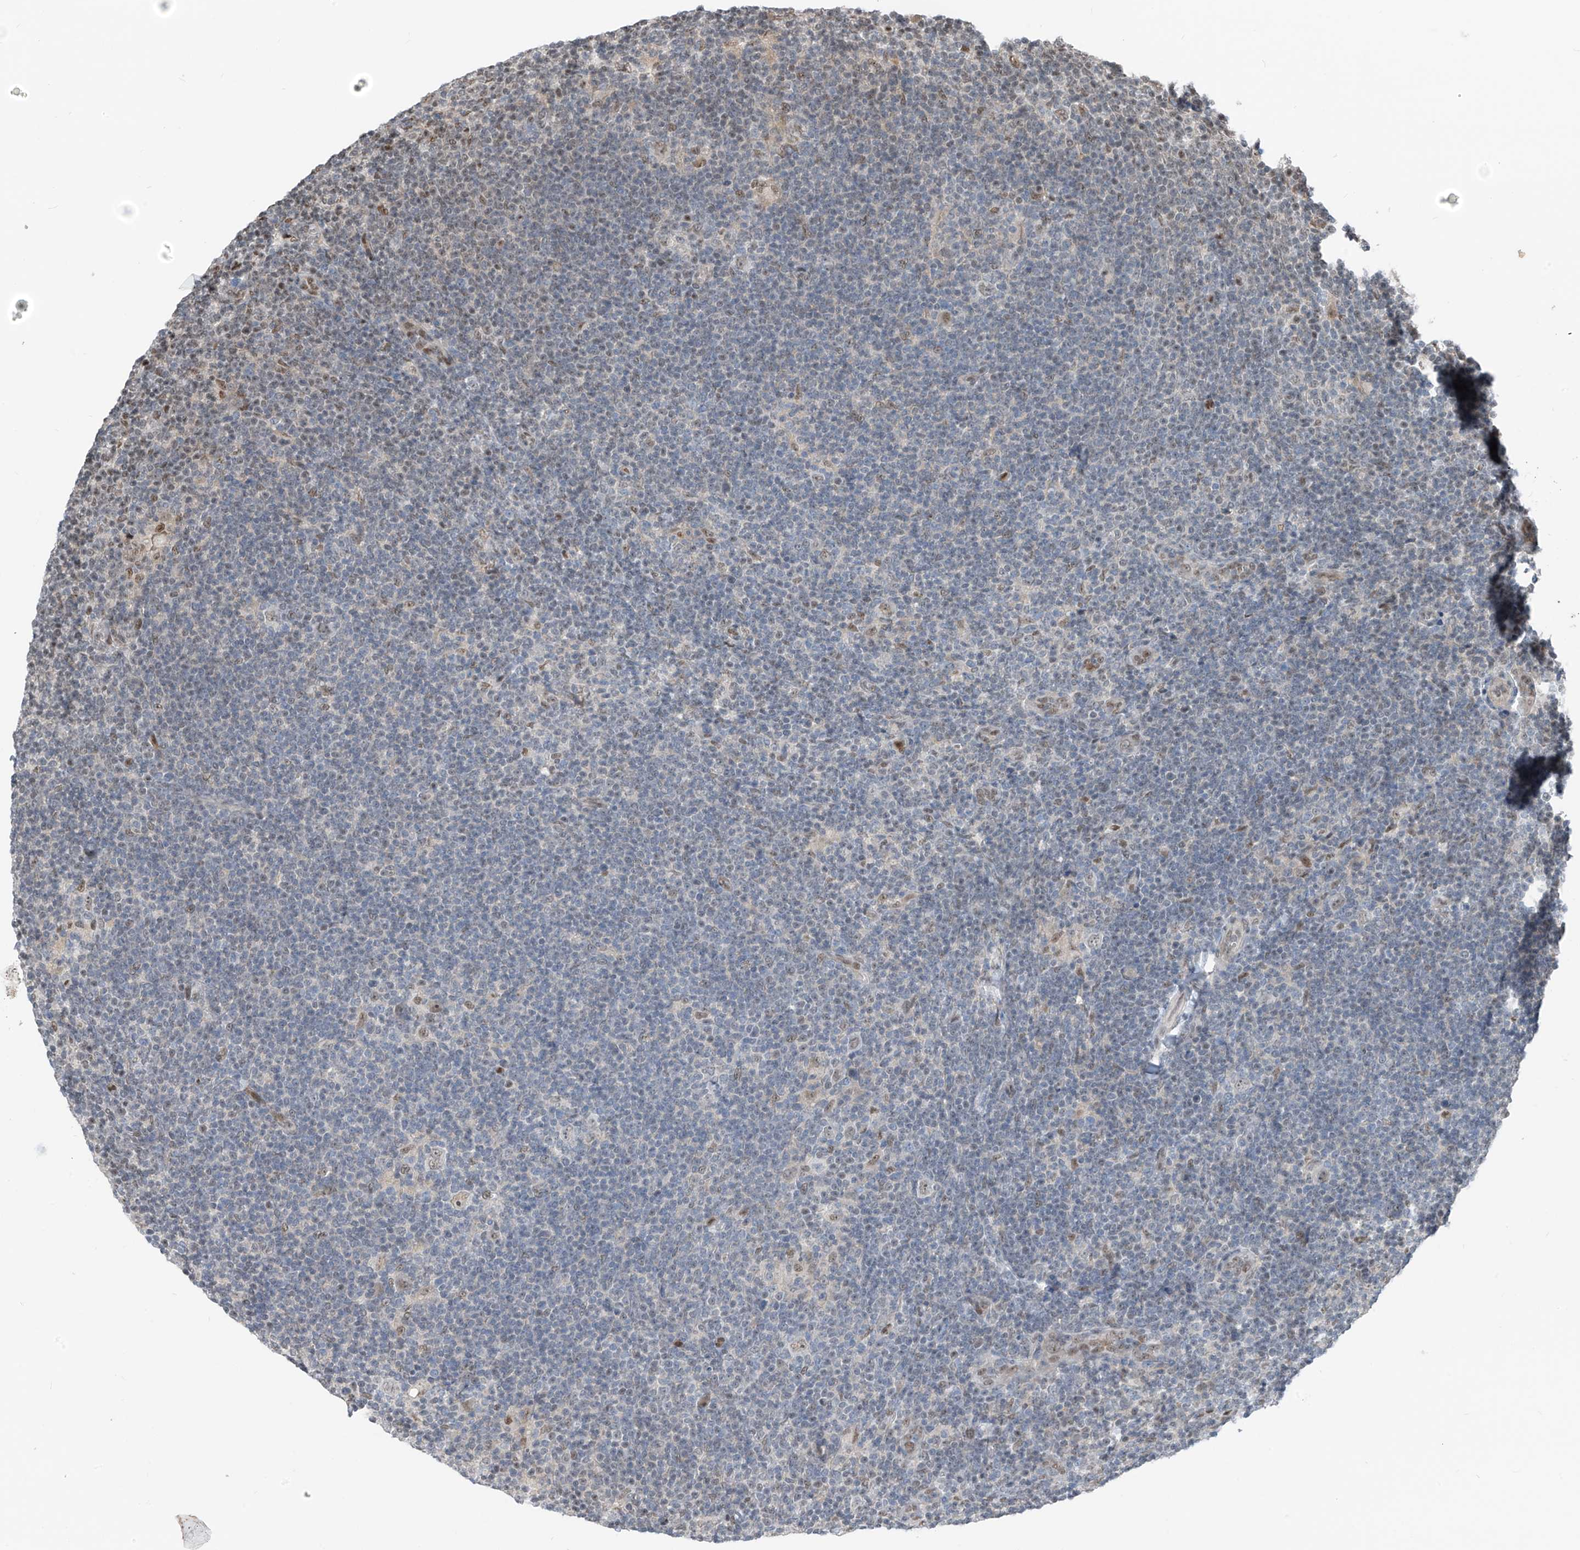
{"staining": {"intensity": "weak", "quantity": ">75%", "location": "nuclear"}, "tissue": "lymphoma", "cell_type": "Tumor cells", "image_type": "cancer", "snomed": [{"axis": "morphology", "description": "Hodgkin's disease, NOS"}, {"axis": "topography", "description": "Lymph node"}], "caption": "Protein expression by IHC shows weak nuclear expression in about >75% of tumor cells in Hodgkin's disease.", "gene": "RBP7", "patient": {"sex": "female", "age": 57}}